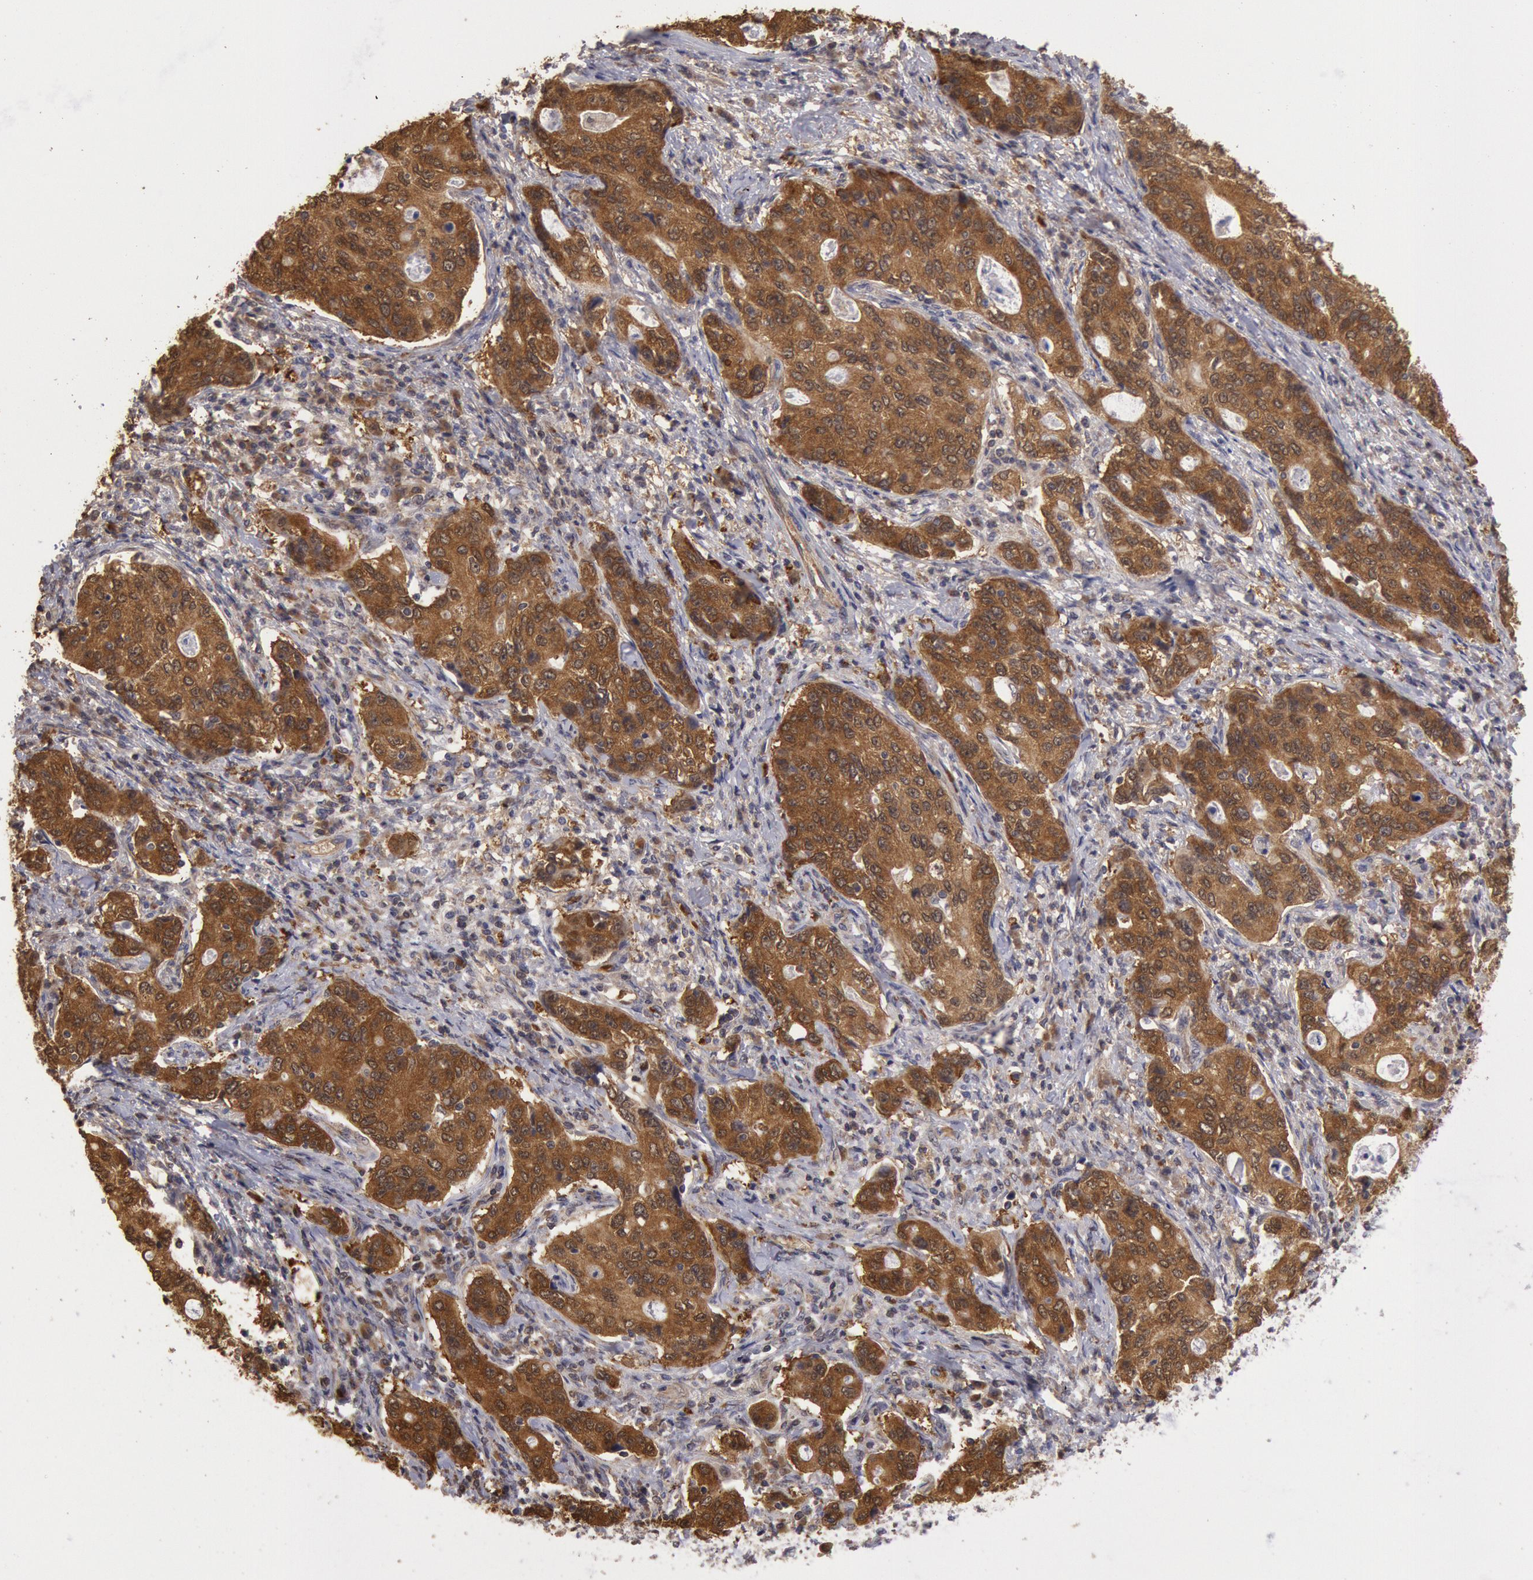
{"staining": {"intensity": "moderate", "quantity": ">75%", "location": "cytoplasmic/membranous"}, "tissue": "stomach cancer", "cell_type": "Tumor cells", "image_type": "cancer", "snomed": [{"axis": "morphology", "description": "Adenocarcinoma, NOS"}, {"axis": "topography", "description": "Esophagus"}, {"axis": "topography", "description": "Stomach"}], "caption": "Adenocarcinoma (stomach) stained with a brown dye shows moderate cytoplasmic/membranous positive positivity in approximately >75% of tumor cells.", "gene": "USP14", "patient": {"sex": "male", "age": 74}}